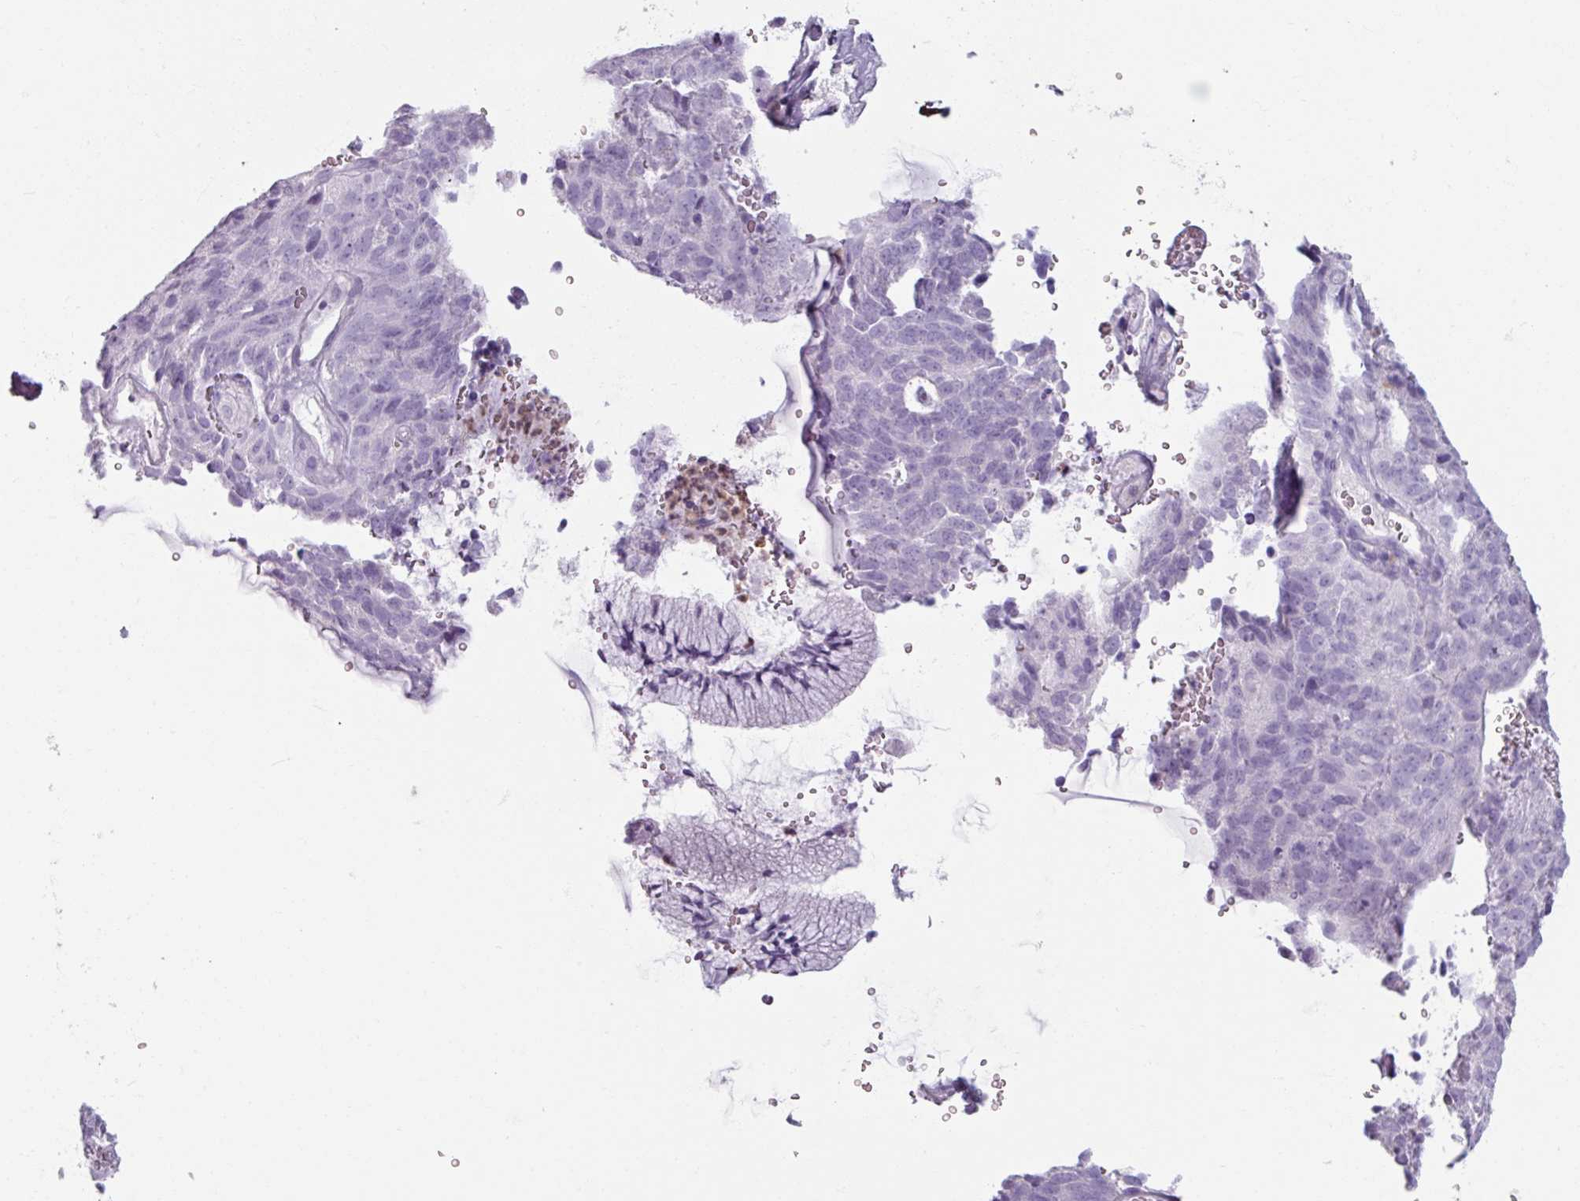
{"staining": {"intensity": "negative", "quantity": "none", "location": "none"}, "tissue": "cervical cancer", "cell_type": "Tumor cells", "image_type": "cancer", "snomed": [{"axis": "morphology", "description": "Adenocarcinoma, NOS"}, {"axis": "topography", "description": "Cervix"}], "caption": "This is an immunohistochemistry (IHC) histopathology image of human cervical cancer. There is no staining in tumor cells.", "gene": "ARG1", "patient": {"sex": "female", "age": 38}}